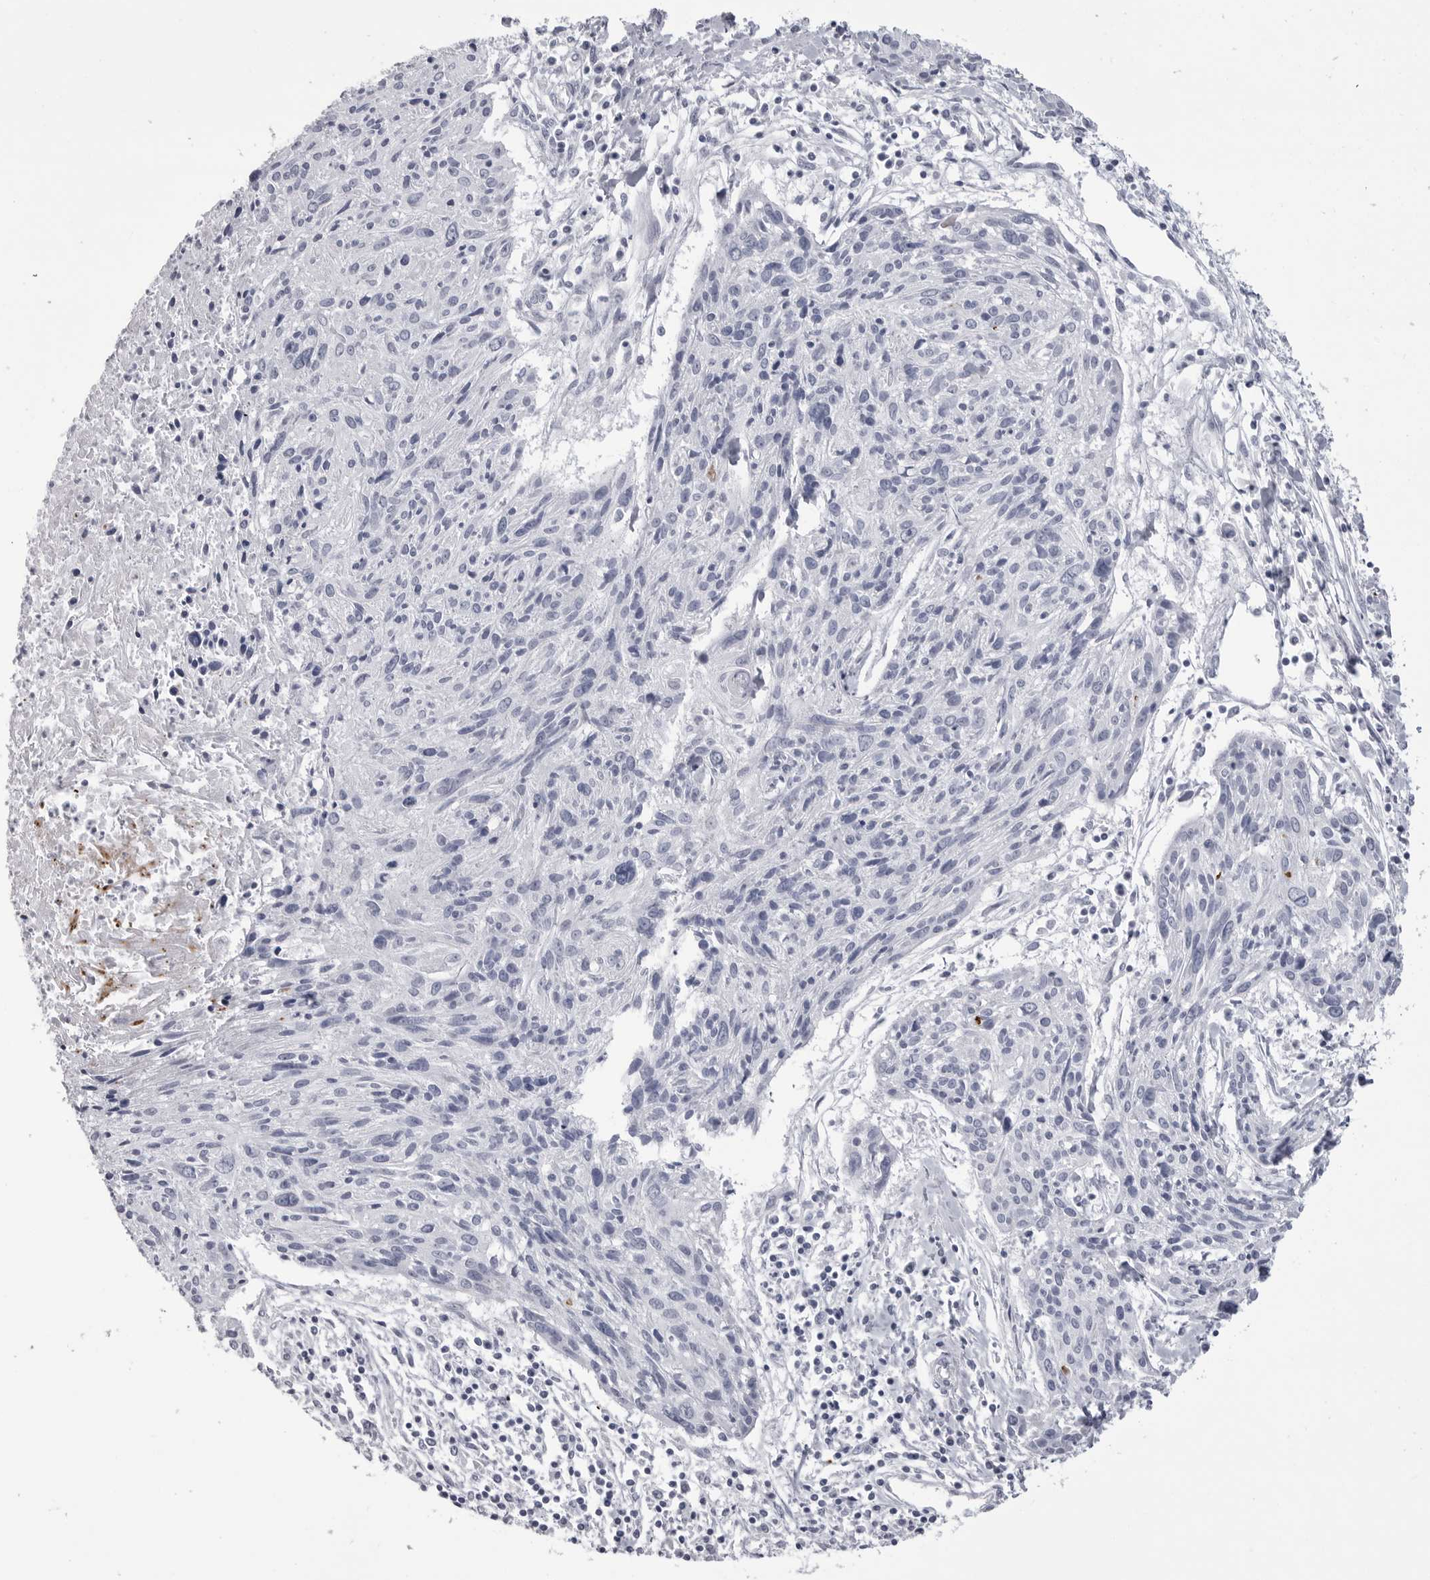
{"staining": {"intensity": "negative", "quantity": "none", "location": "none"}, "tissue": "cervical cancer", "cell_type": "Tumor cells", "image_type": "cancer", "snomed": [{"axis": "morphology", "description": "Squamous cell carcinoma, NOS"}, {"axis": "topography", "description": "Cervix"}], "caption": "Tumor cells show no significant expression in cervical cancer (squamous cell carcinoma). (DAB (3,3'-diaminobenzidine) immunohistochemistry (IHC) with hematoxylin counter stain).", "gene": "COL26A1", "patient": {"sex": "female", "age": 51}}